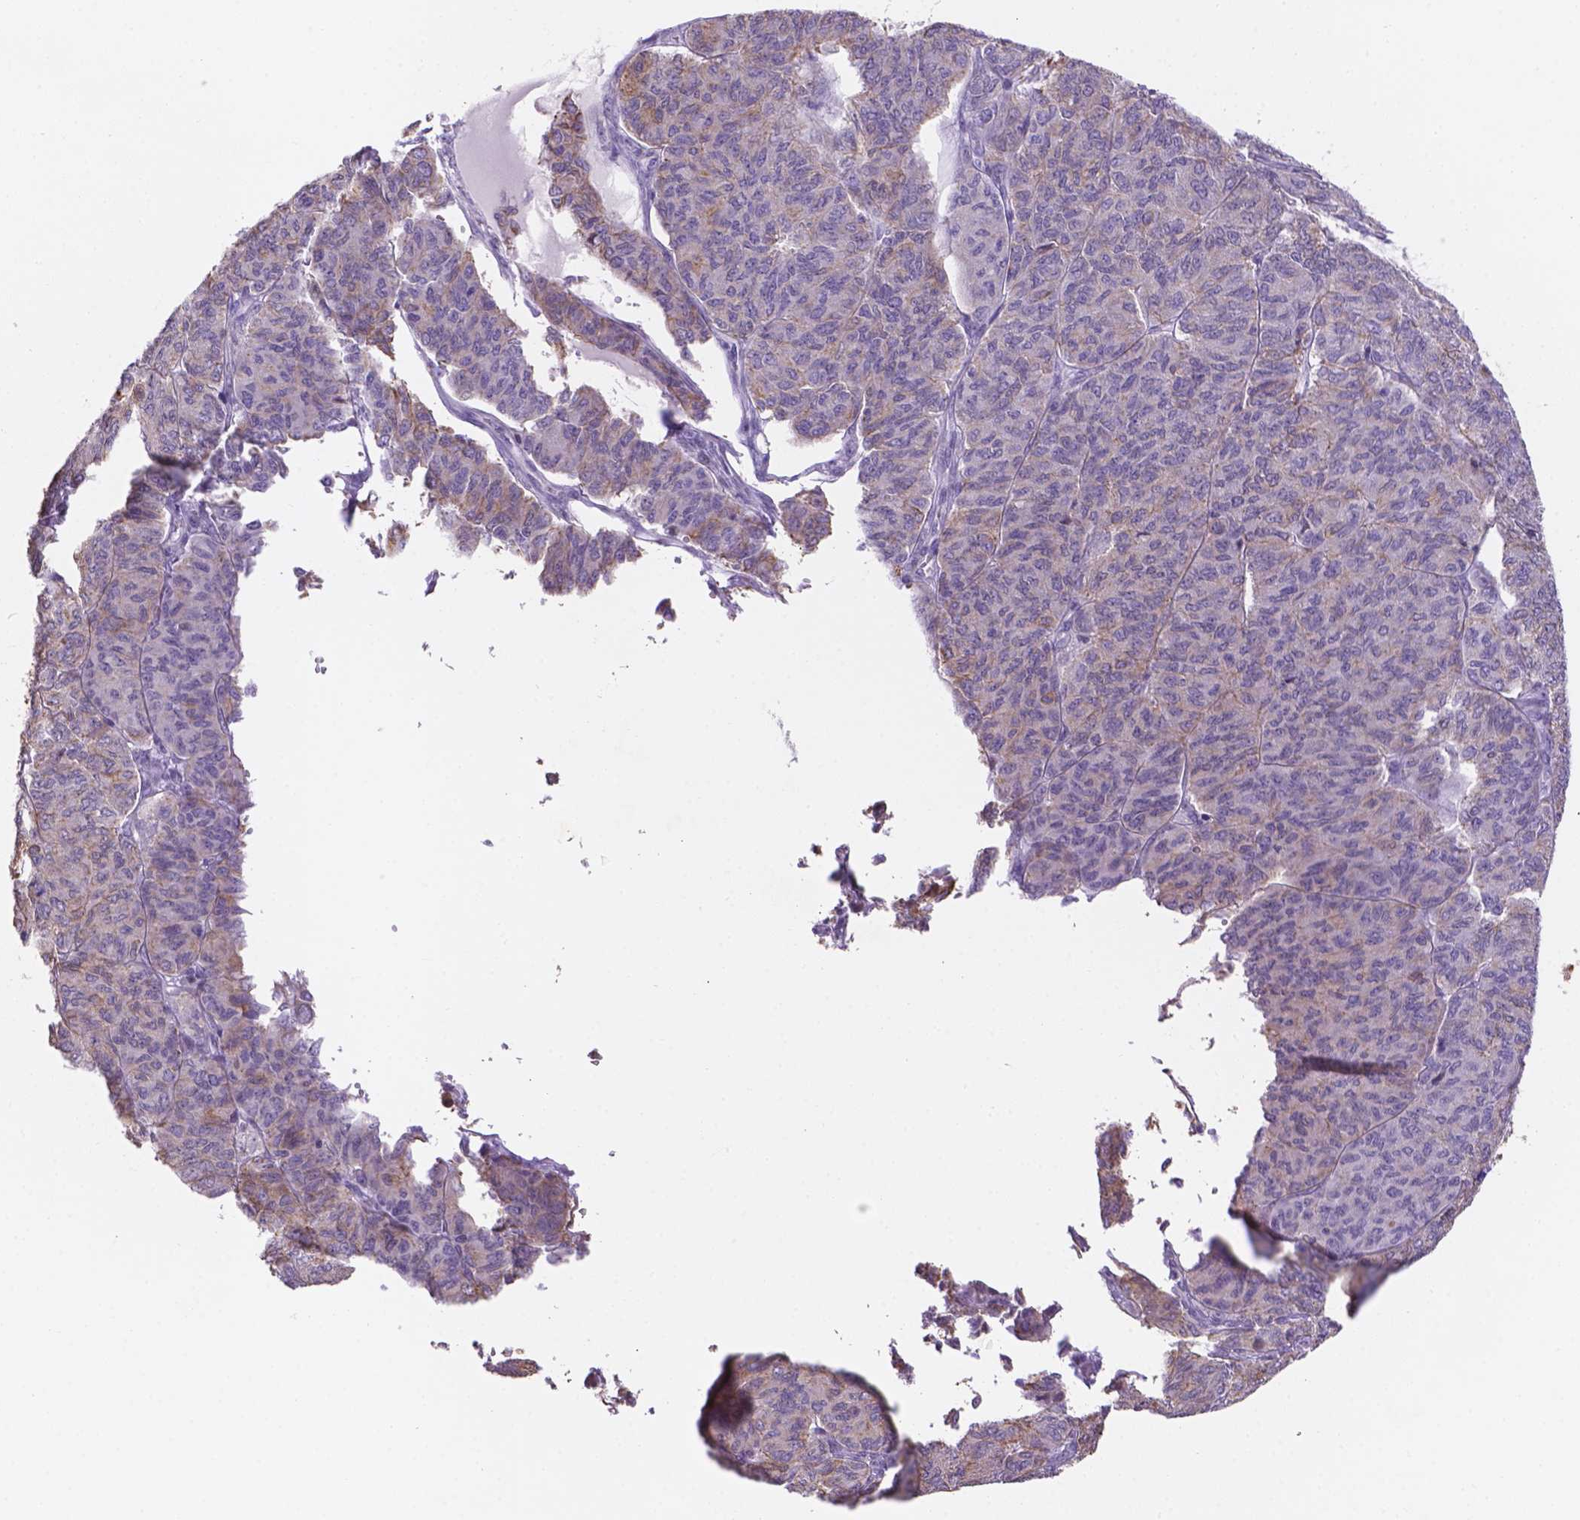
{"staining": {"intensity": "weak", "quantity": ">75%", "location": "cytoplasmic/membranous"}, "tissue": "ovarian cancer", "cell_type": "Tumor cells", "image_type": "cancer", "snomed": [{"axis": "morphology", "description": "Carcinoma, endometroid"}, {"axis": "topography", "description": "Ovary"}], "caption": "Immunohistochemistry (IHC) histopathology image of human ovarian endometroid carcinoma stained for a protein (brown), which shows low levels of weak cytoplasmic/membranous staining in approximately >75% of tumor cells.", "gene": "DMWD", "patient": {"sex": "female", "age": 80}}